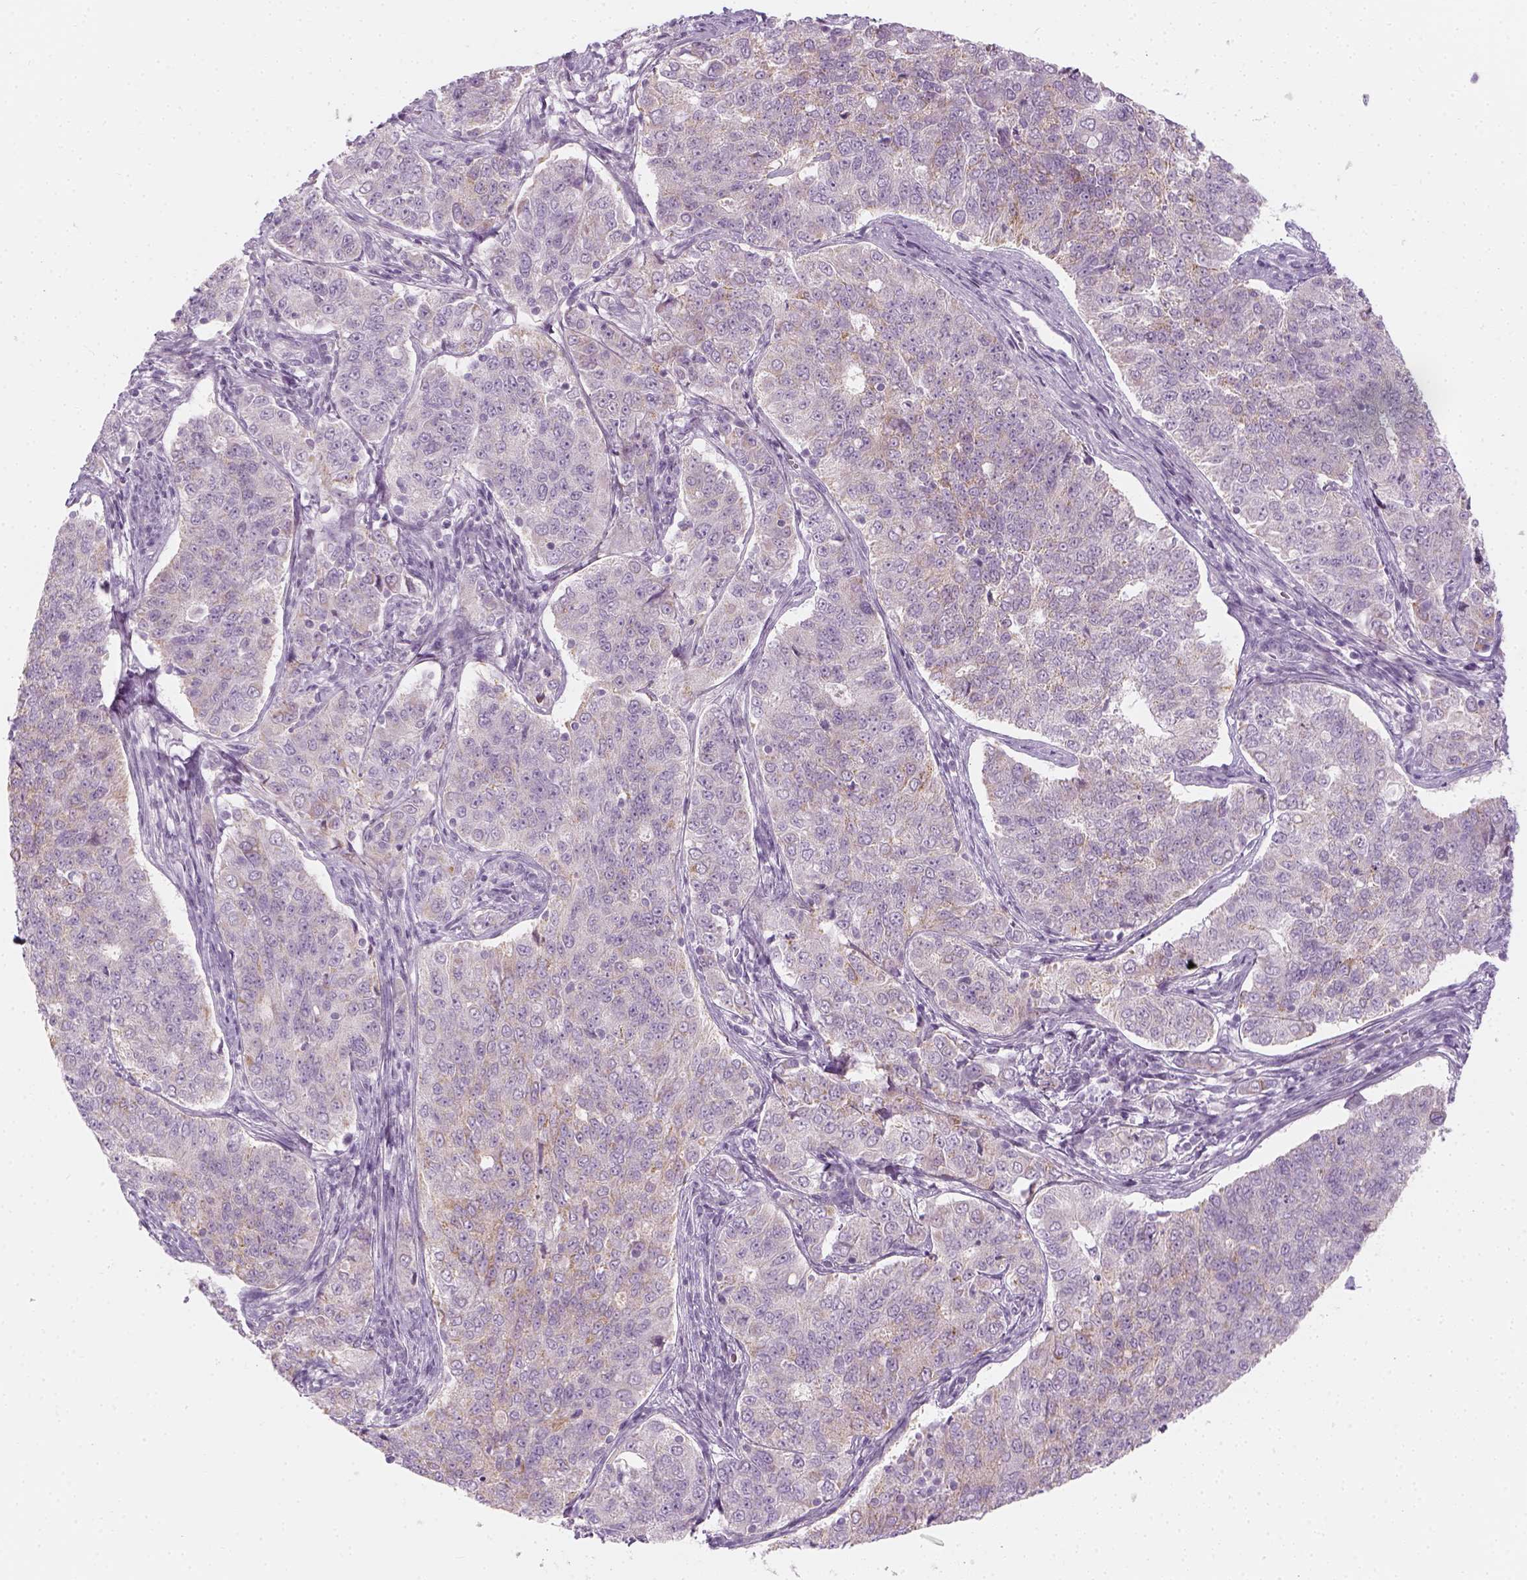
{"staining": {"intensity": "weak", "quantity": "<25%", "location": "cytoplasmic/membranous"}, "tissue": "endometrial cancer", "cell_type": "Tumor cells", "image_type": "cancer", "snomed": [{"axis": "morphology", "description": "Adenocarcinoma, NOS"}, {"axis": "topography", "description": "Endometrium"}], "caption": "Immunohistochemical staining of endometrial cancer (adenocarcinoma) reveals no significant staining in tumor cells.", "gene": "PRAME", "patient": {"sex": "female", "age": 43}}